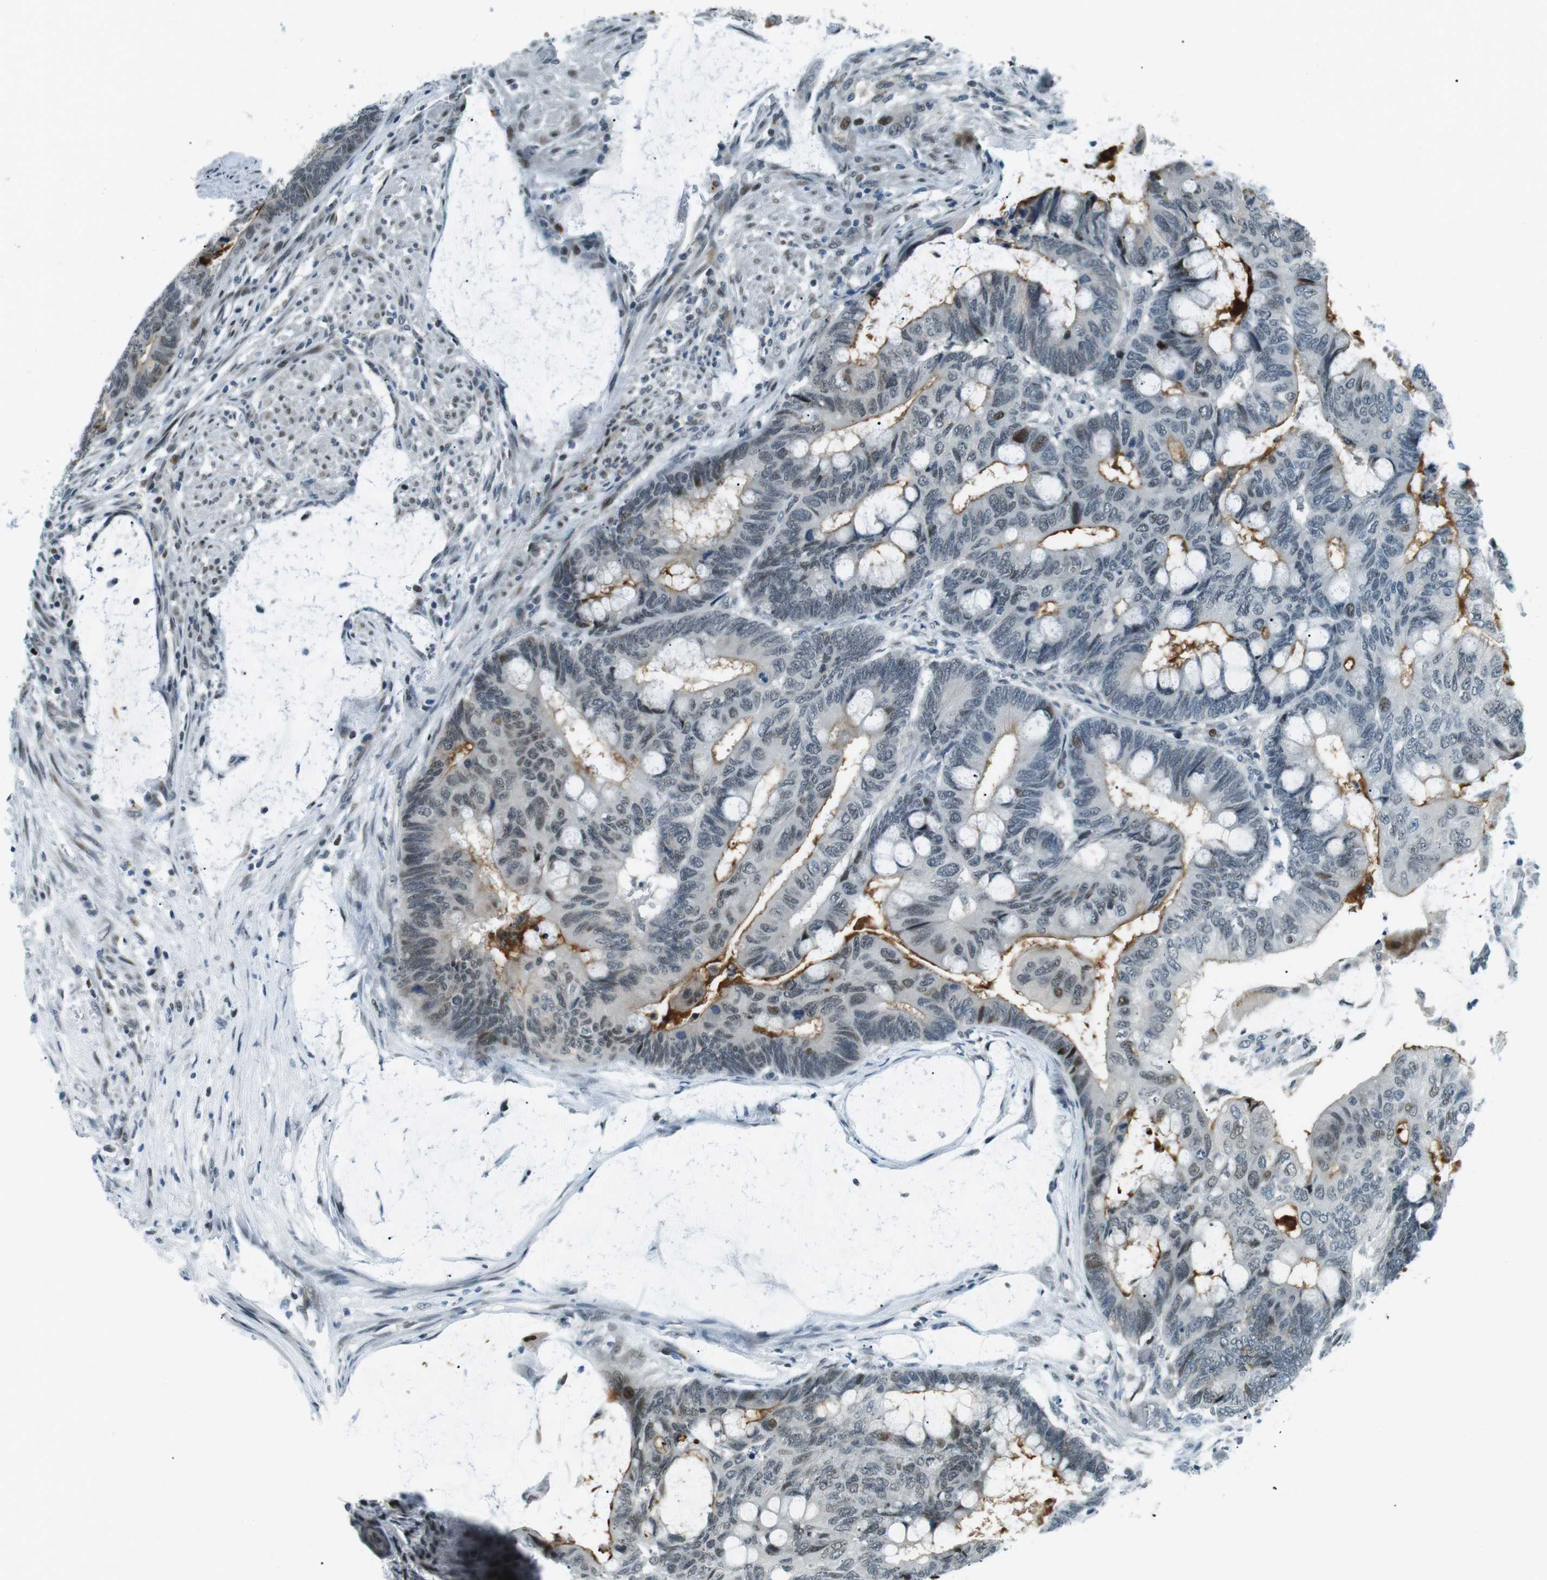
{"staining": {"intensity": "moderate", "quantity": "<25%", "location": "cytoplasmic/membranous,nuclear"}, "tissue": "colorectal cancer", "cell_type": "Tumor cells", "image_type": "cancer", "snomed": [{"axis": "morphology", "description": "Normal tissue, NOS"}, {"axis": "morphology", "description": "Adenocarcinoma, NOS"}, {"axis": "topography", "description": "Rectum"}], "caption": "The photomicrograph demonstrates a brown stain indicating the presence of a protein in the cytoplasmic/membranous and nuclear of tumor cells in colorectal cancer (adenocarcinoma). The protein is shown in brown color, while the nuclei are stained blue.", "gene": "PJA1", "patient": {"sex": "male", "age": 92}}